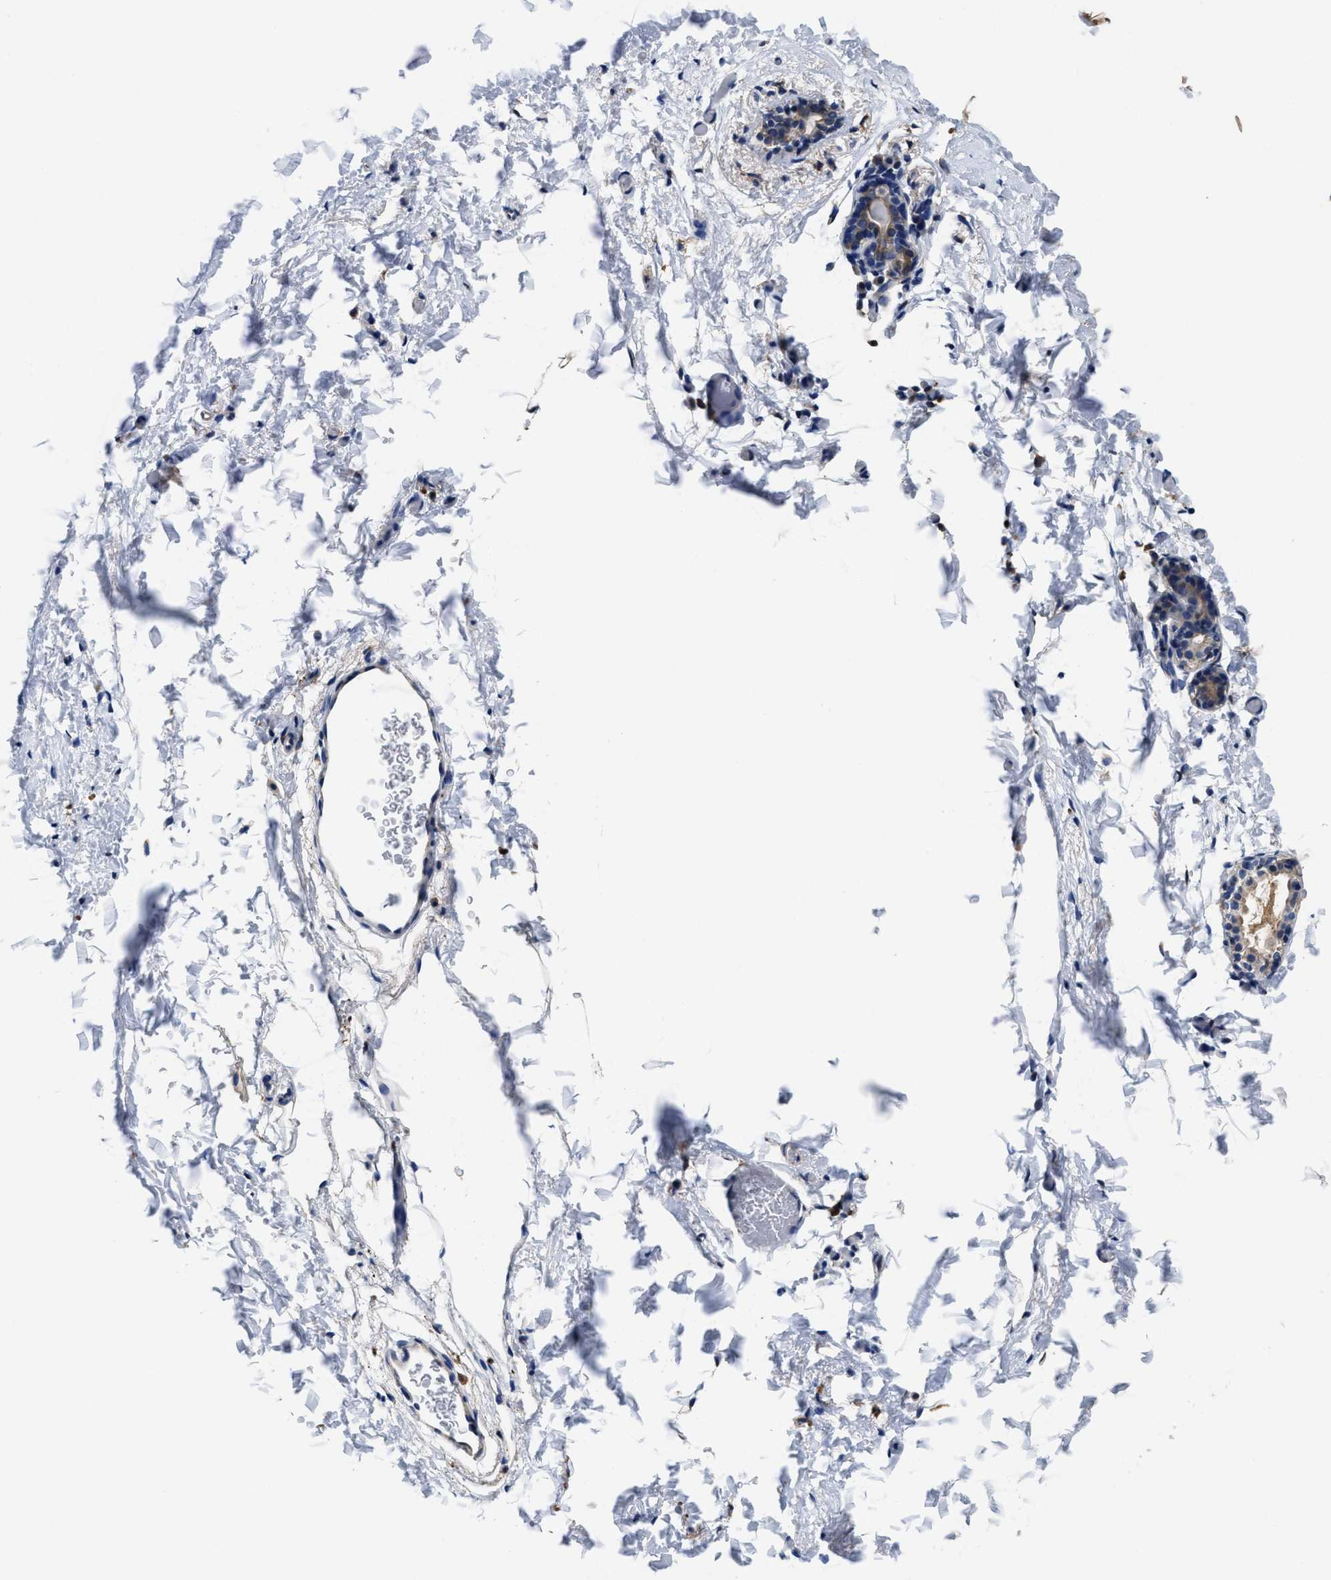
{"staining": {"intensity": "negative", "quantity": "none", "location": "none"}, "tissue": "breast", "cell_type": "Adipocytes", "image_type": "normal", "snomed": [{"axis": "morphology", "description": "Normal tissue, NOS"}, {"axis": "topography", "description": "Breast"}], "caption": "Immunohistochemical staining of unremarkable human breast exhibits no significant expression in adipocytes. (Stains: DAB immunohistochemistry with hematoxylin counter stain, Microscopy: brightfield microscopy at high magnification).", "gene": "TMEM30A", "patient": {"sex": "female", "age": 62}}